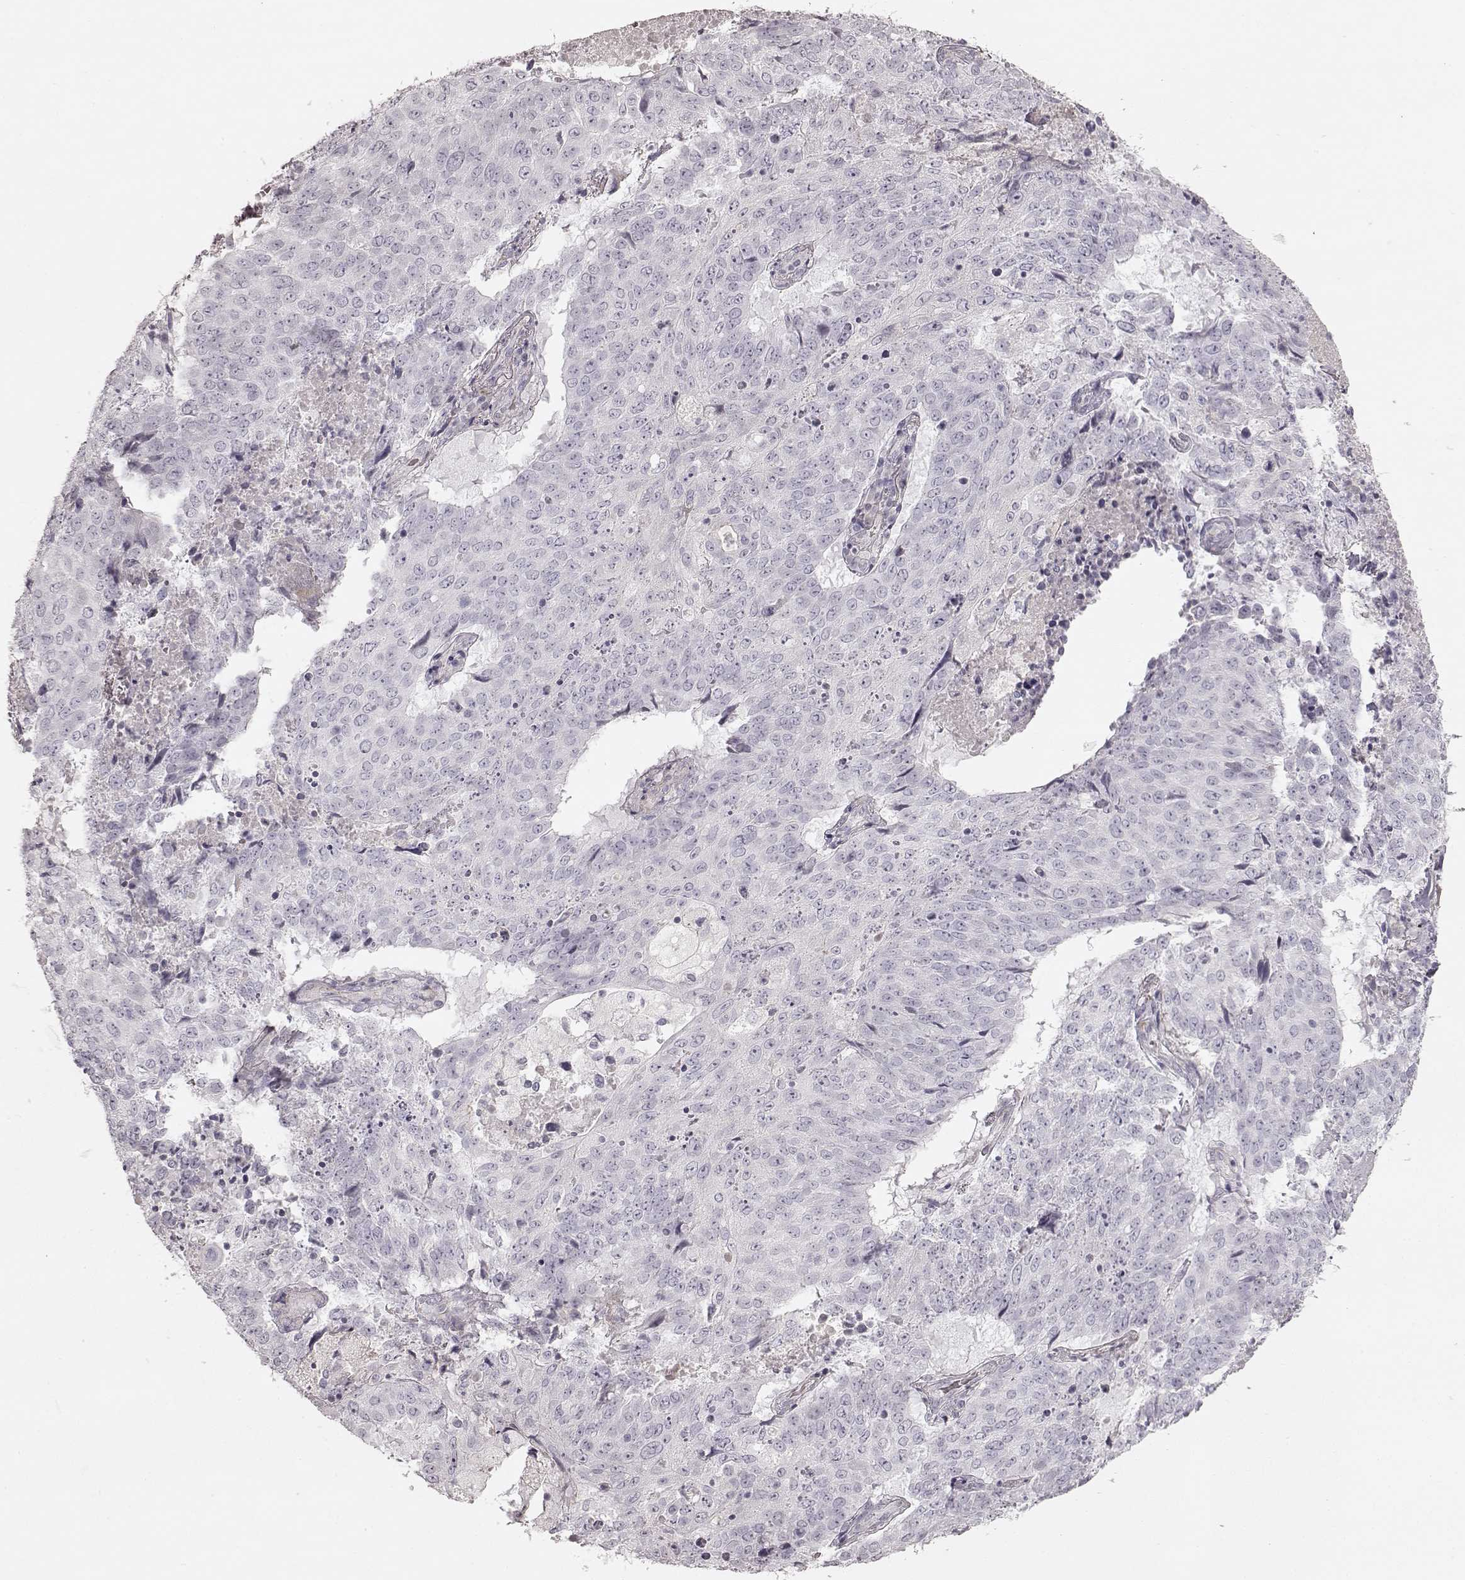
{"staining": {"intensity": "negative", "quantity": "none", "location": "none"}, "tissue": "lung cancer", "cell_type": "Tumor cells", "image_type": "cancer", "snomed": [{"axis": "morphology", "description": "Normal tissue, NOS"}, {"axis": "morphology", "description": "Squamous cell carcinoma, NOS"}, {"axis": "topography", "description": "Bronchus"}, {"axis": "topography", "description": "Lung"}], "caption": "The immunohistochemistry (IHC) histopathology image has no significant staining in tumor cells of squamous cell carcinoma (lung) tissue. The staining is performed using DAB (3,3'-diaminobenzidine) brown chromogen with nuclei counter-stained in using hematoxylin.", "gene": "PRLHR", "patient": {"sex": "male", "age": 64}}